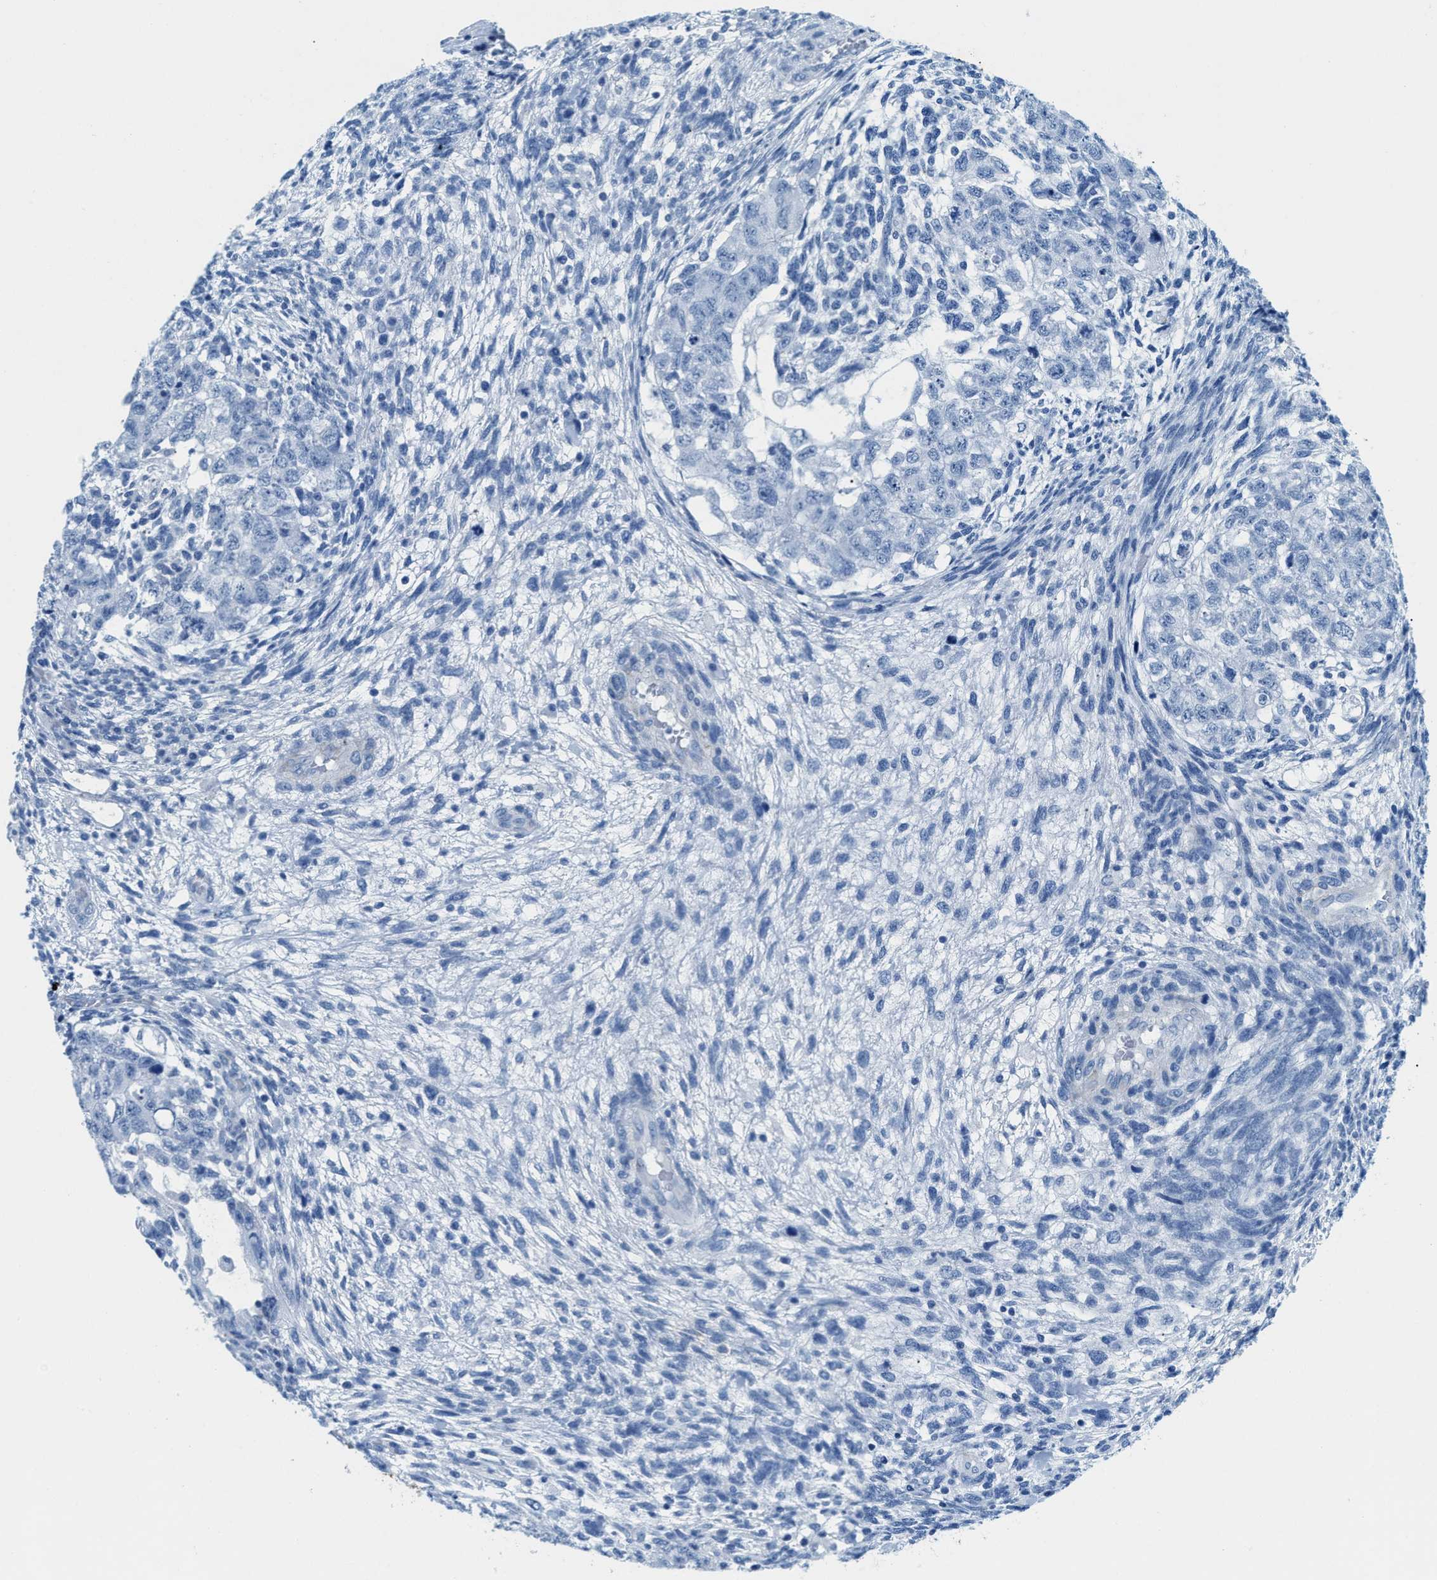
{"staining": {"intensity": "negative", "quantity": "none", "location": "none"}, "tissue": "testis cancer", "cell_type": "Tumor cells", "image_type": "cancer", "snomed": [{"axis": "morphology", "description": "Normal tissue, NOS"}, {"axis": "morphology", "description": "Carcinoma, Embryonal, NOS"}, {"axis": "topography", "description": "Testis"}], "caption": "This is a image of IHC staining of testis cancer (embryonal carcinoma), which shows no positivity in tumor cells.", "gene": "TPSAB1", "patient": {"sex": "male", "age": 36}}